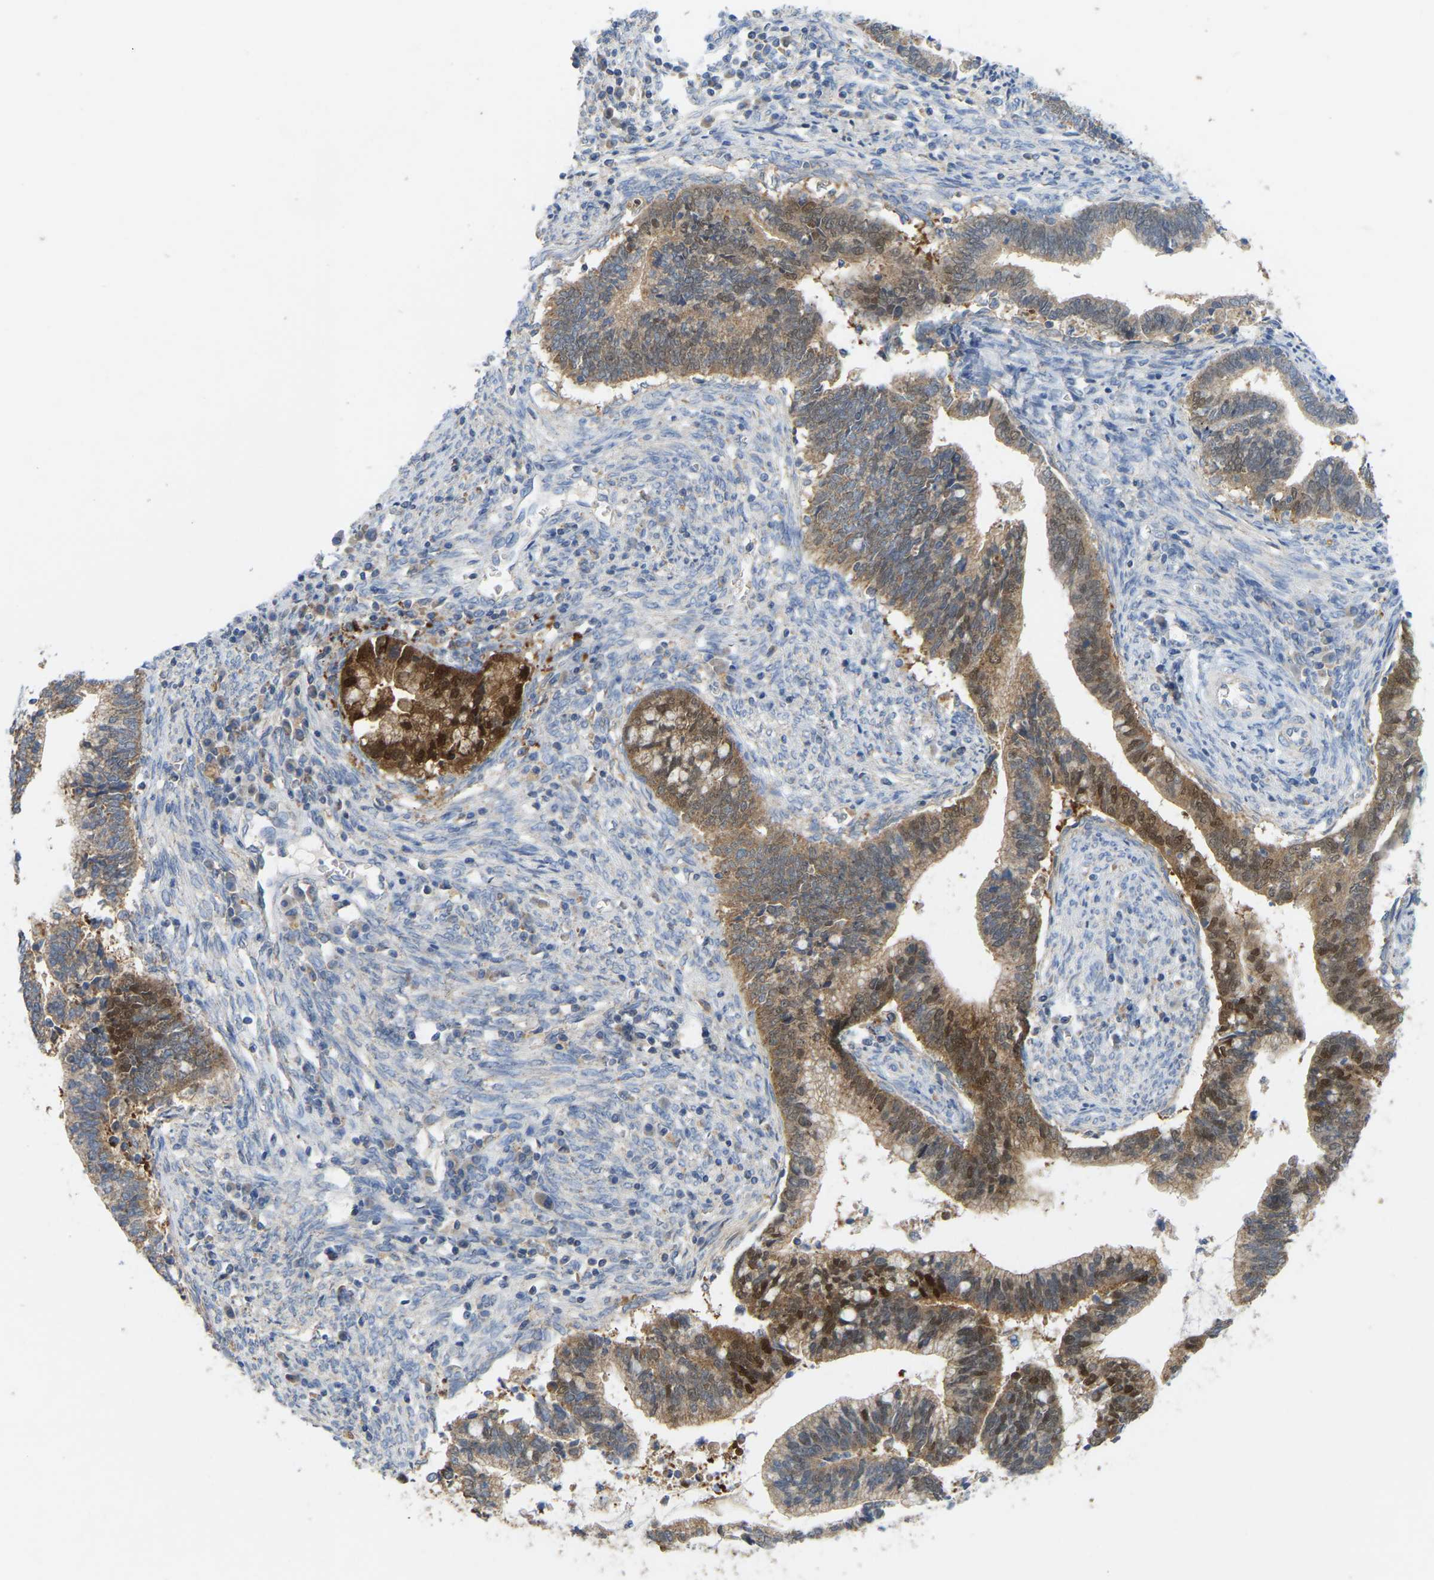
{"staining": {"intensity": "moderate", "quantity": ">75%", "location": "cytoplasmic/membranous"}, "tissue": "cervical cancer", "cell_type": "Tumor cells", "image_type": "cancer", "snomed": [{"axis": "morphology", "description": "Adenocarcinoma, NOS"}, {"axis": "topography", "description": "Cervix"}], "caption": "A histopathology image of cervical adenocarcinoma stained for a protein shows moderate cytoplasmic/membranous brown staining in tumor cells.", "gene": "SERPINB5", "patient": {"sex": "female", "age": 44}}